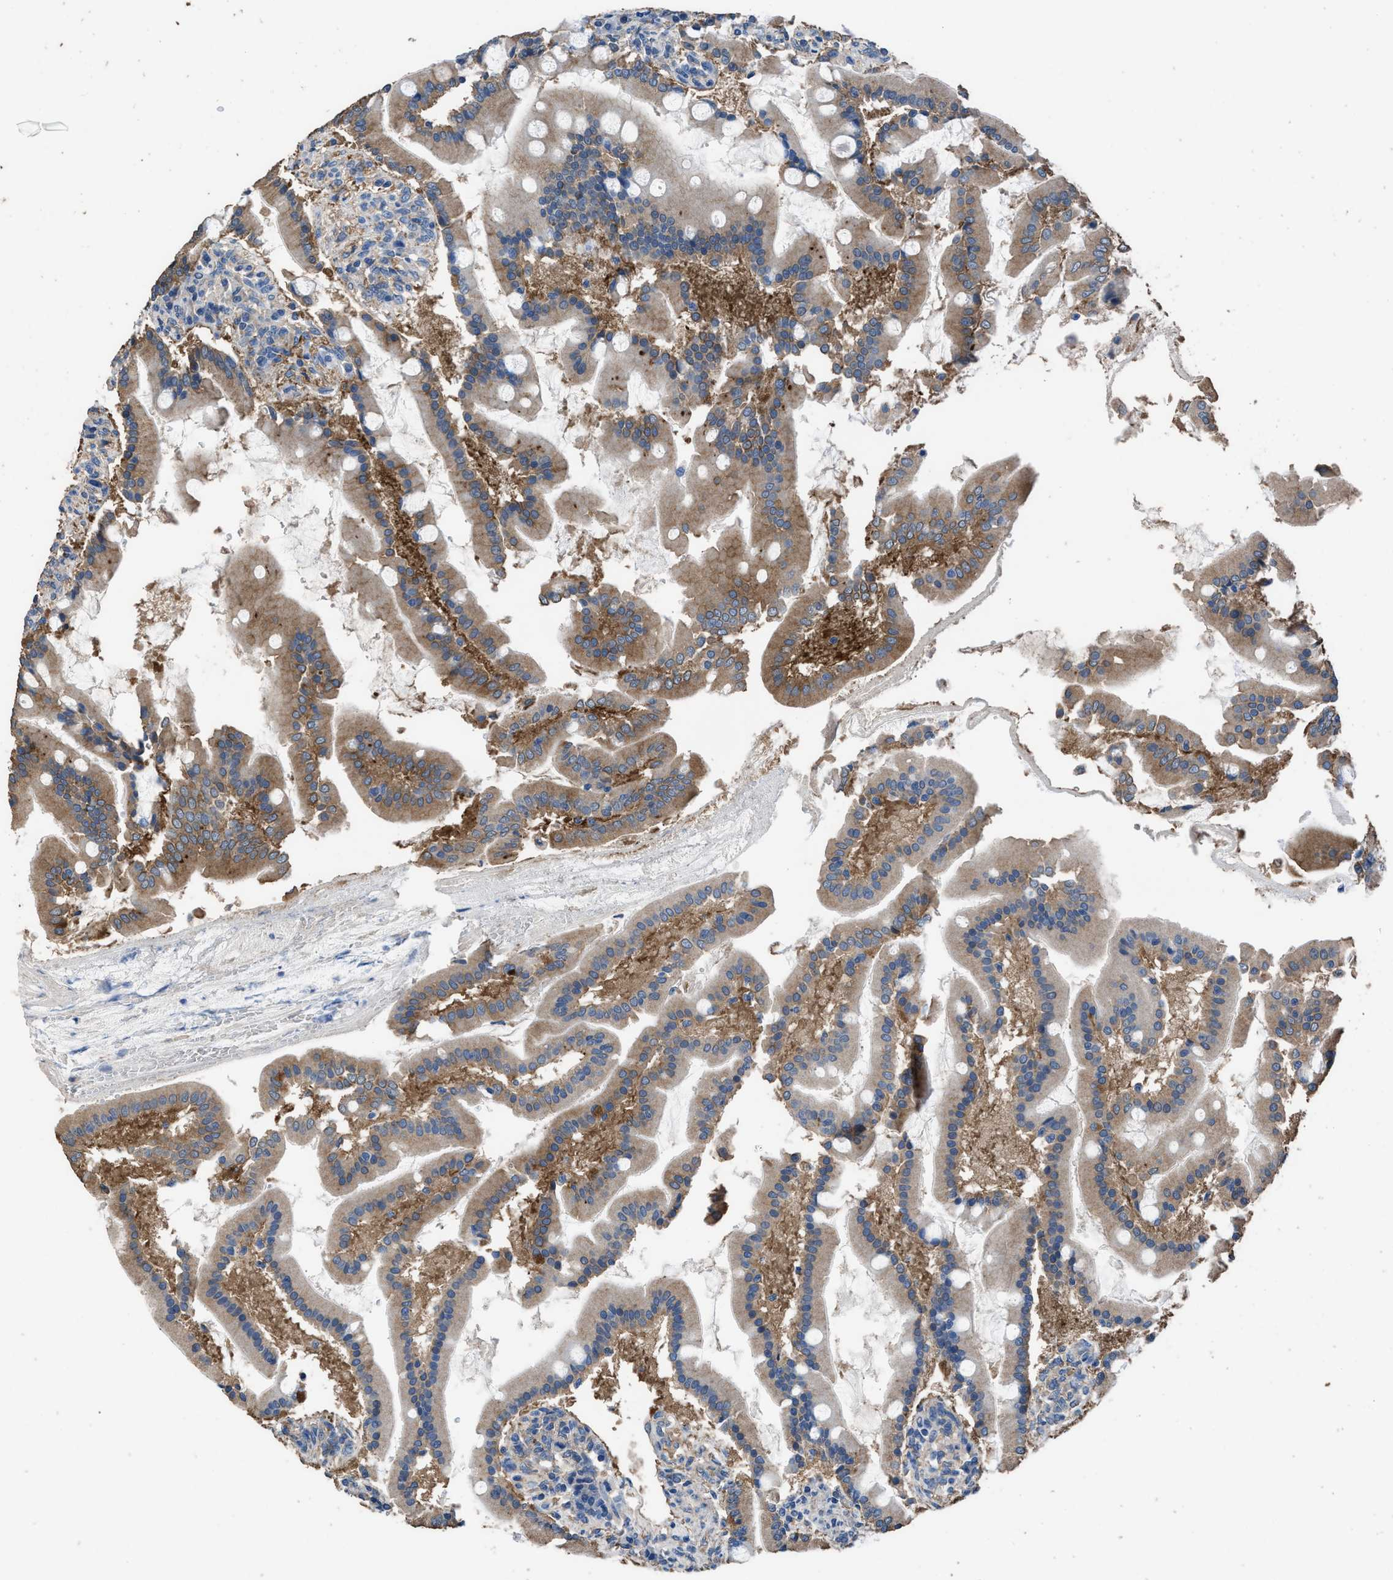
{"staining": {"intensity": "moderate", "quantity": ">75%", "location": "cytoplasmic/membranous"}, "tissue": "duodenum", "cell_type": "Glandular cells", "image_type": "normal", "snomed": [{"axis": "morphology", "description": "Normal tissue, NOS"}, {"axis": "topography", "description": "Duodenum"}], "caption": "The immunohistochemical stain labels moderate cytoplasmic/membranous expression in glandular cells of normal duodenum. The protein is shown in brown color, while the nuclei are stained blue.", "gene": "ITSN1", "patient": {"sex": "male", "age": 50}}